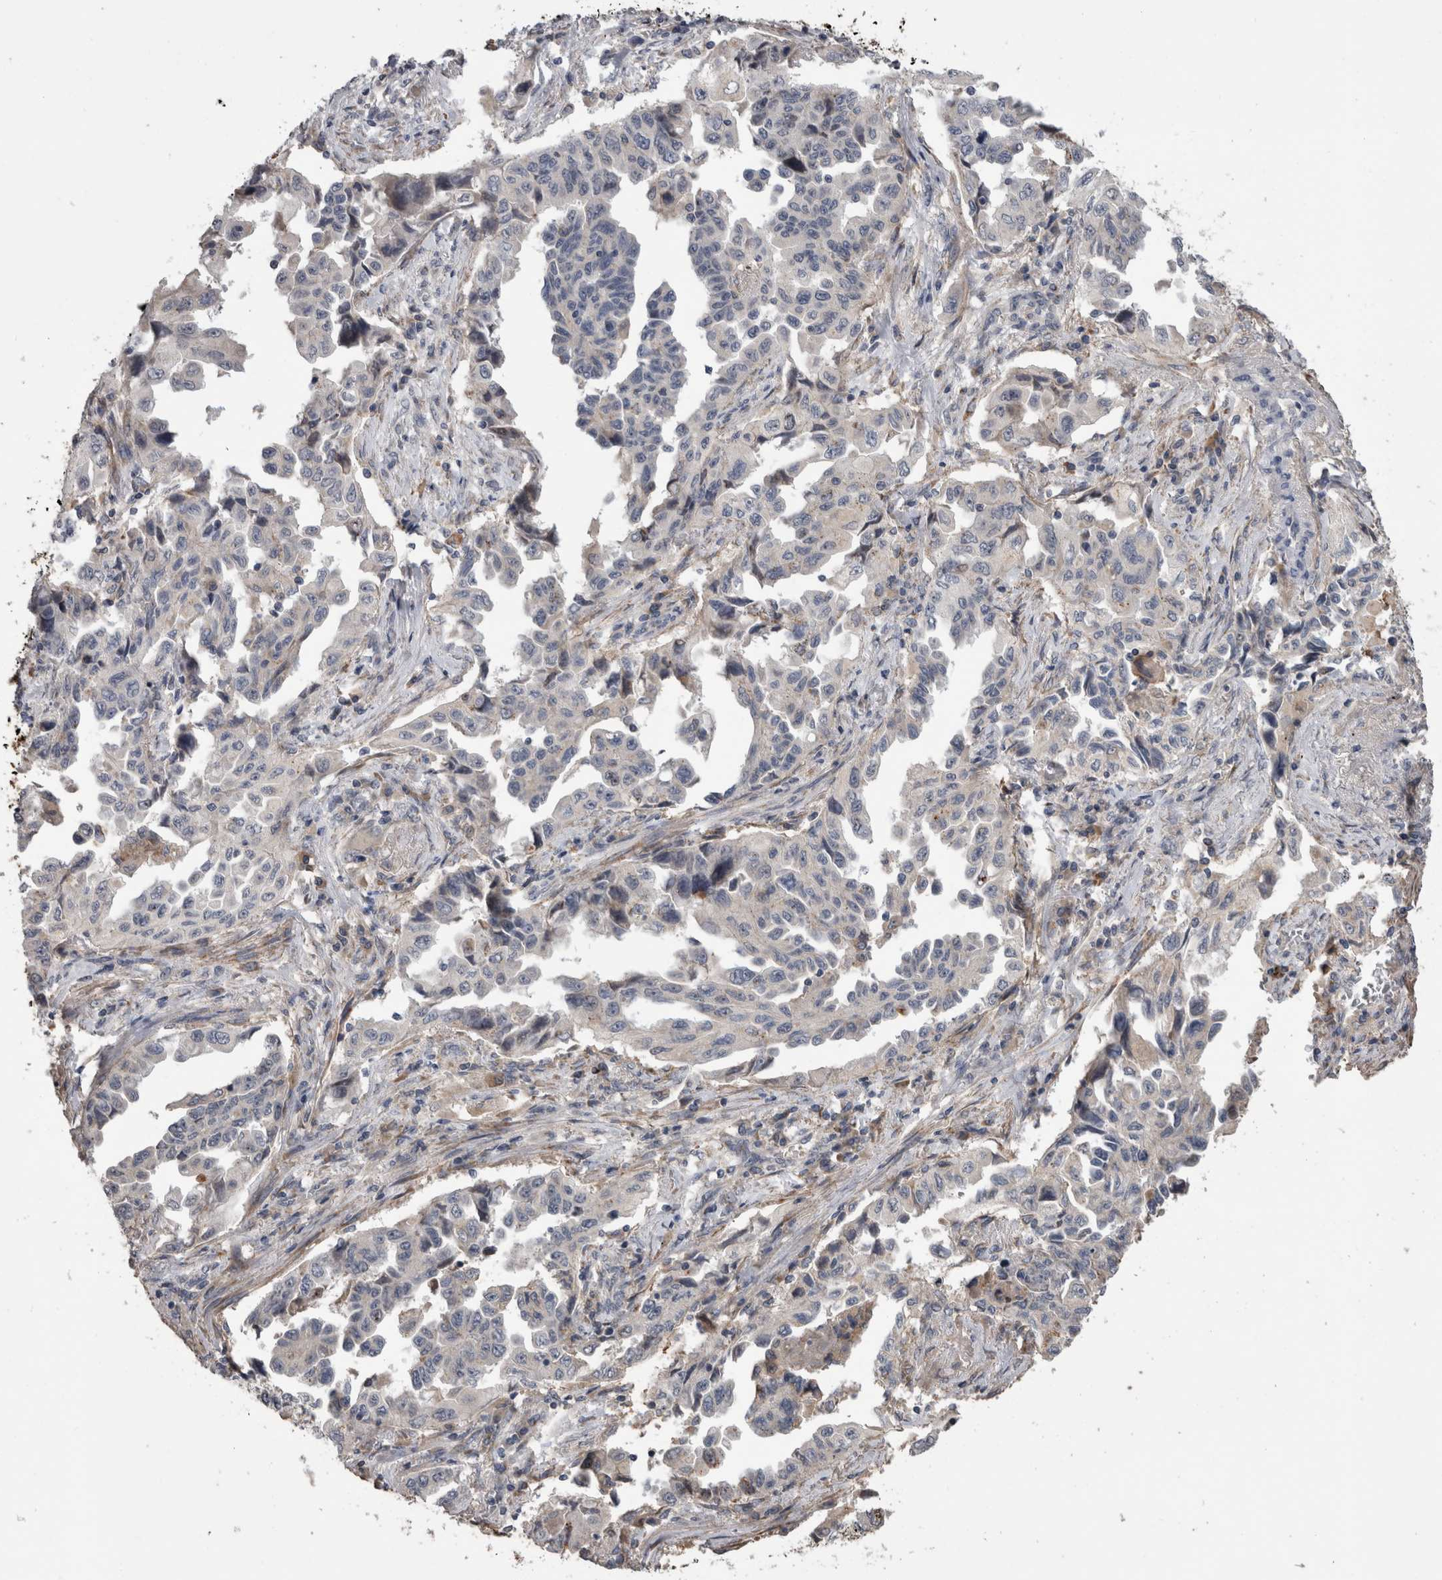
{"staining": {"intensity": "negative", "quantity": "none", "location": "none"}, "tissue": "lung cancer", "cell_type": "Tumor cells", "image_type": "cancer", "snomed": [{"axis": "morphology", "description": "Adenocarcinoma, NOS"}, {"axis": "topography", "description": "Lung"}], "caption": "The photomicrograph displays no staining of tumor cells in lung cancer (adenocarcinoma).", "gene": "ANXA13", "patient": {"sex": "female", "age": 51}}